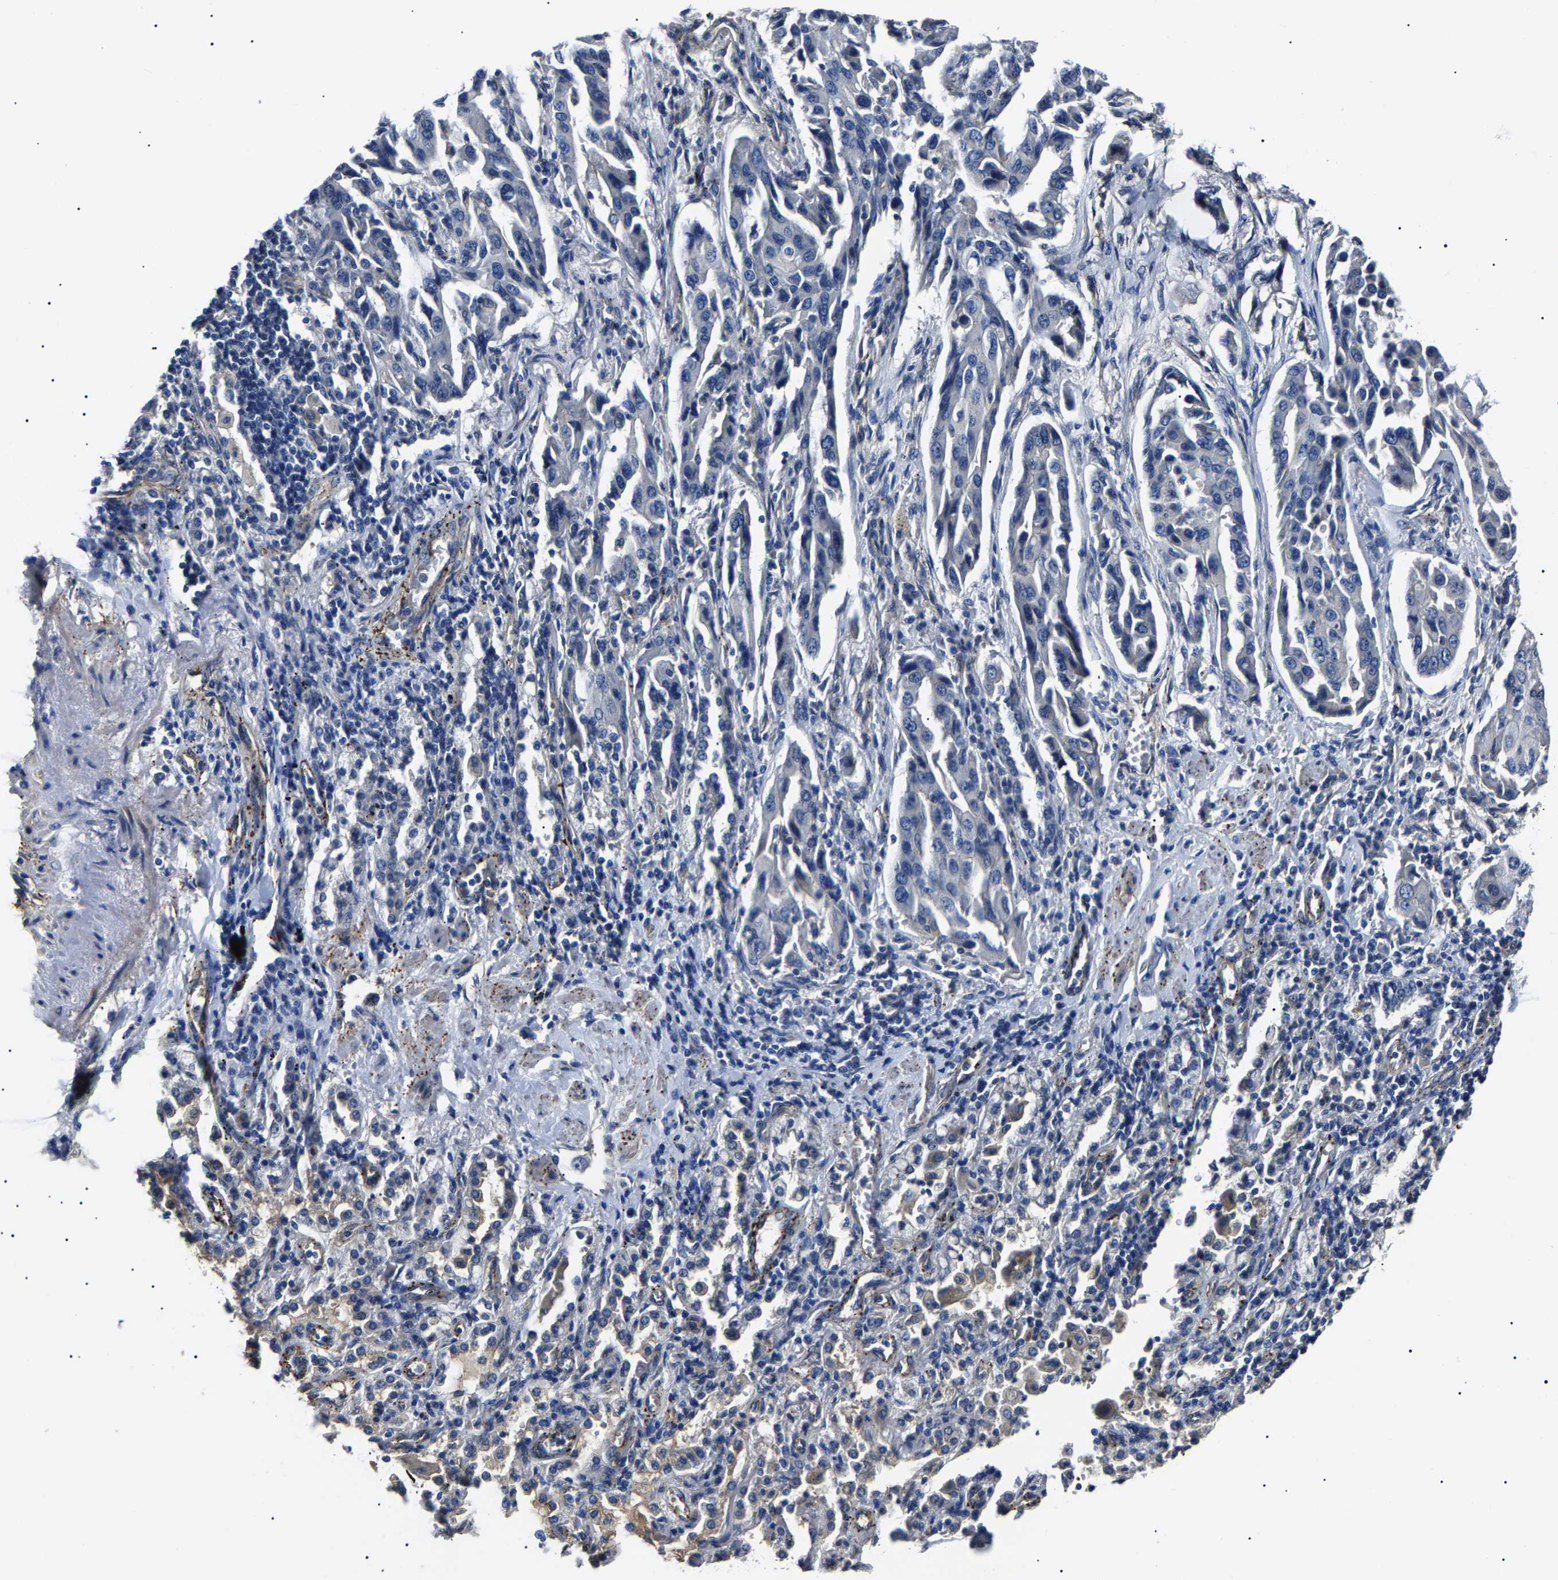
{"staining": {"intensity": "negative", "quantity": "none", "location": "none"}, "tissue": "lung cancer", "cell_type": "Tumor cells", "image_type": "cancer", "snomed": [{"axis": "morphology", "description": "Adenocarcinoma, NOS"}, {"axis": "topography", "description": "Lung"}], "caption": "IHC of lung cancer (adenocarcinoma) demonstrates no positivity in tumor cells. (Brightfield microscopy of DAB (3,3'-diaminobenzidine) IHC at high magnification).", "gene": "KLHL42", "patient": {"sex": "female", "age": 65}}